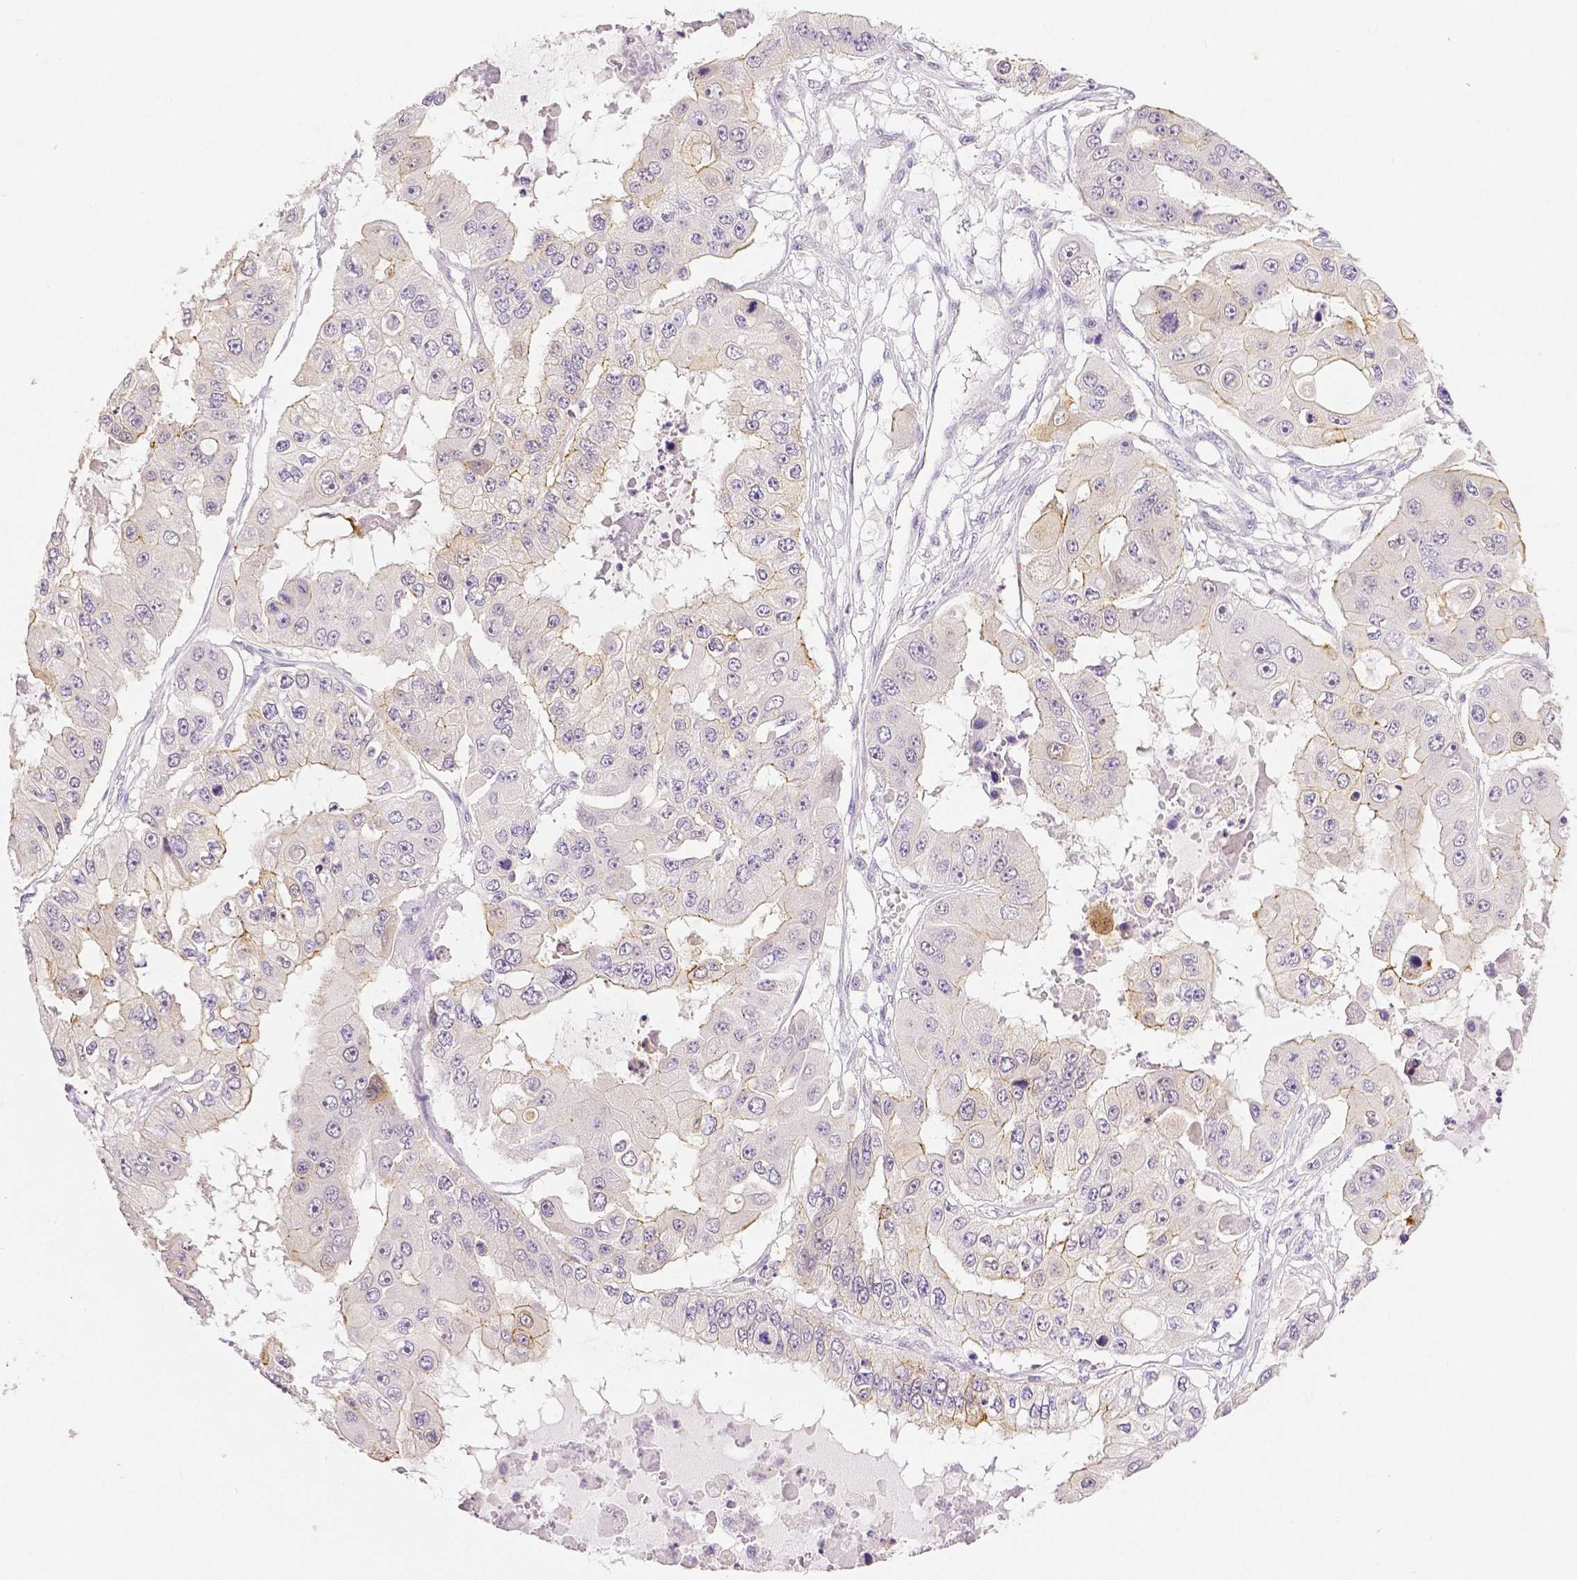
{"staining": {"intensity": "weak", "quantity": "<25%", "location": "cytoplasmic/membranous"}, "tissue": "ovarian cancer", "cell_type": "Tumor cells", "image_type": "cancer", "snomed": [{"axis": "morphology", "description": "Cystadenocarcinoma, serous, NOS"}, {"axis": "topography", "description": "Ovary"}], "caption": "The photomicrograph displays no significant staining in tumor cells of serous cystadenocarcinoma (ovarian).", "gene": "OCLN", "patient": {"sex": "female", "age": 56}}